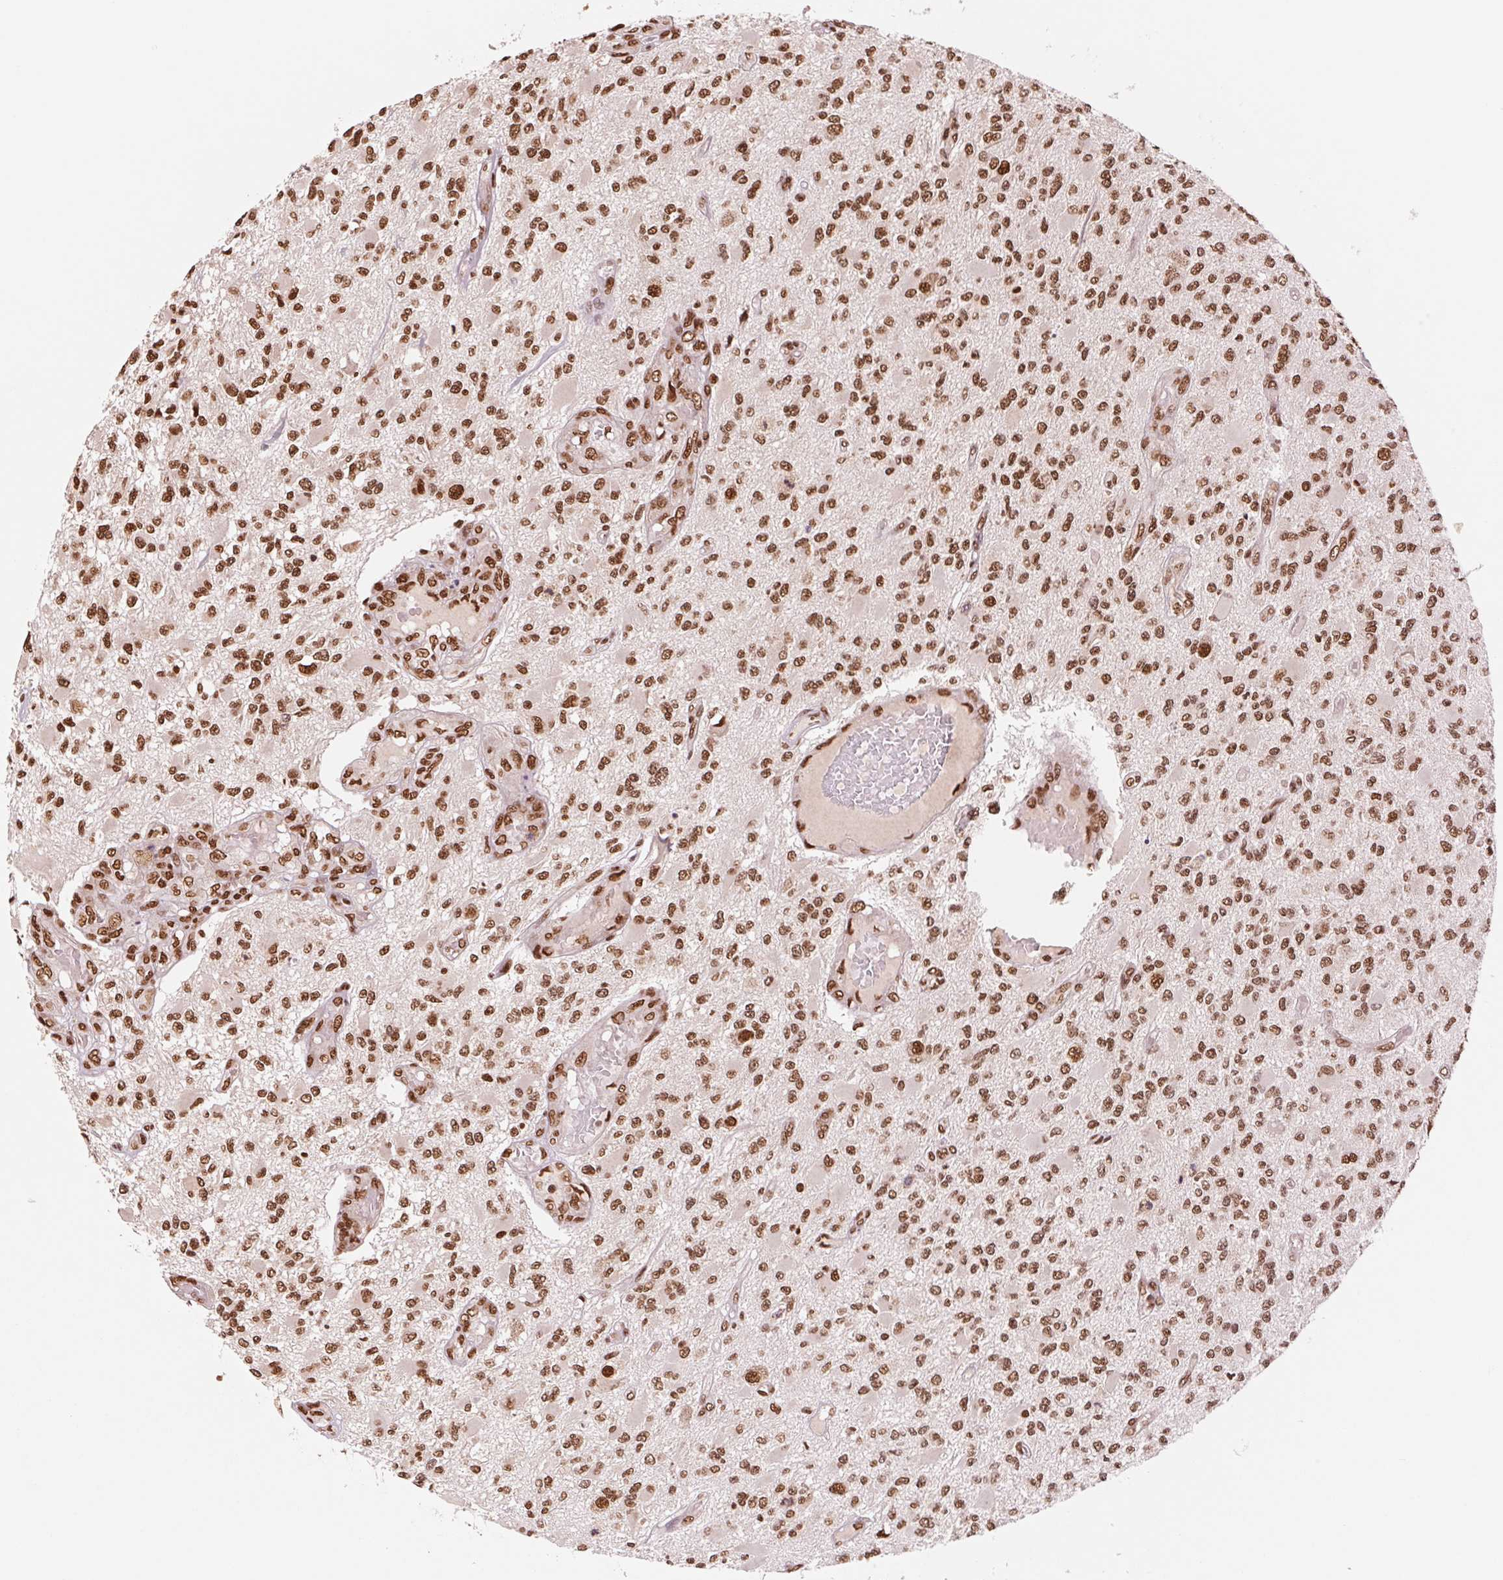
{"staining": {"intensity": "strong", "quantity": ">75%", "location": "nuclear"}, "tissue": "glioma", "cell_type": "Tumor cells", "image_type": "cancer", "snomed": [{"axis": "morphology", "description": "Glioma, malignant, High grade"}, {"axis": "topography", "description": "Brain"}], "caption": "Human malignant glioma (high-grade) stained with a brown dye exhibits strong nuclear positive expression in approximately >75% of tumor cells.", "gene": "TTLL9", "patient": {"sex": "female", "age": 63}}